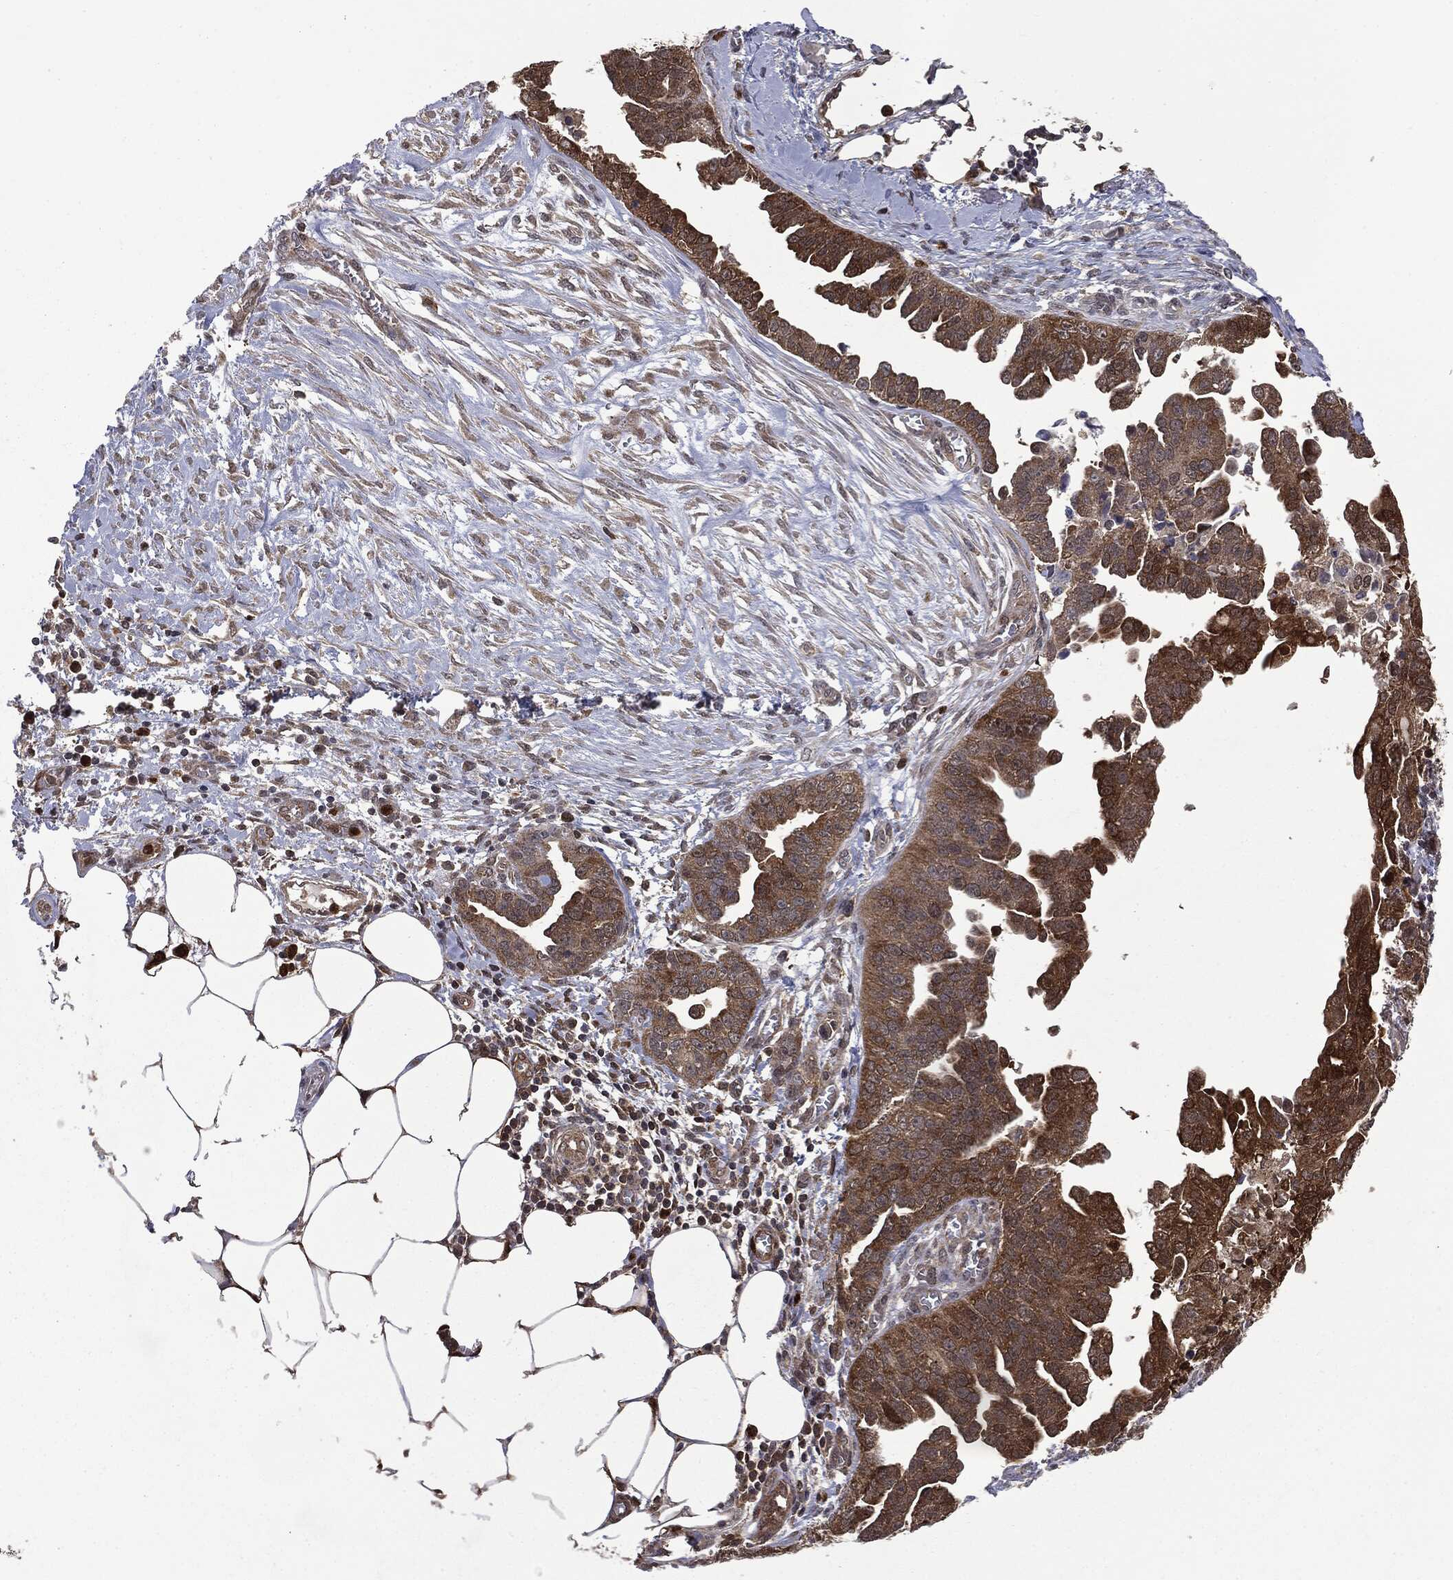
{"staining": {"intensity": "moderate", "quantity": ">75%", "location": "cytoplasmic/membranous"}, "tissue": "ovarian cancer", "cell_type": "Tumor cells", "image_type": "cancer", "snomed": [{"axis": "morphology", "description": "Cystadenocarcinoma, serous, NOS"}, {"axis": "topography", "description": "Ovary"}], "caption": "Tumor cells show moderate cytoplasmic/membranous positivity in about >75% of cells in ovarian cancer (serous cystadenocarcinoma).", "gene": "GPI", "patient": {"sex": "female", "age": 75}}